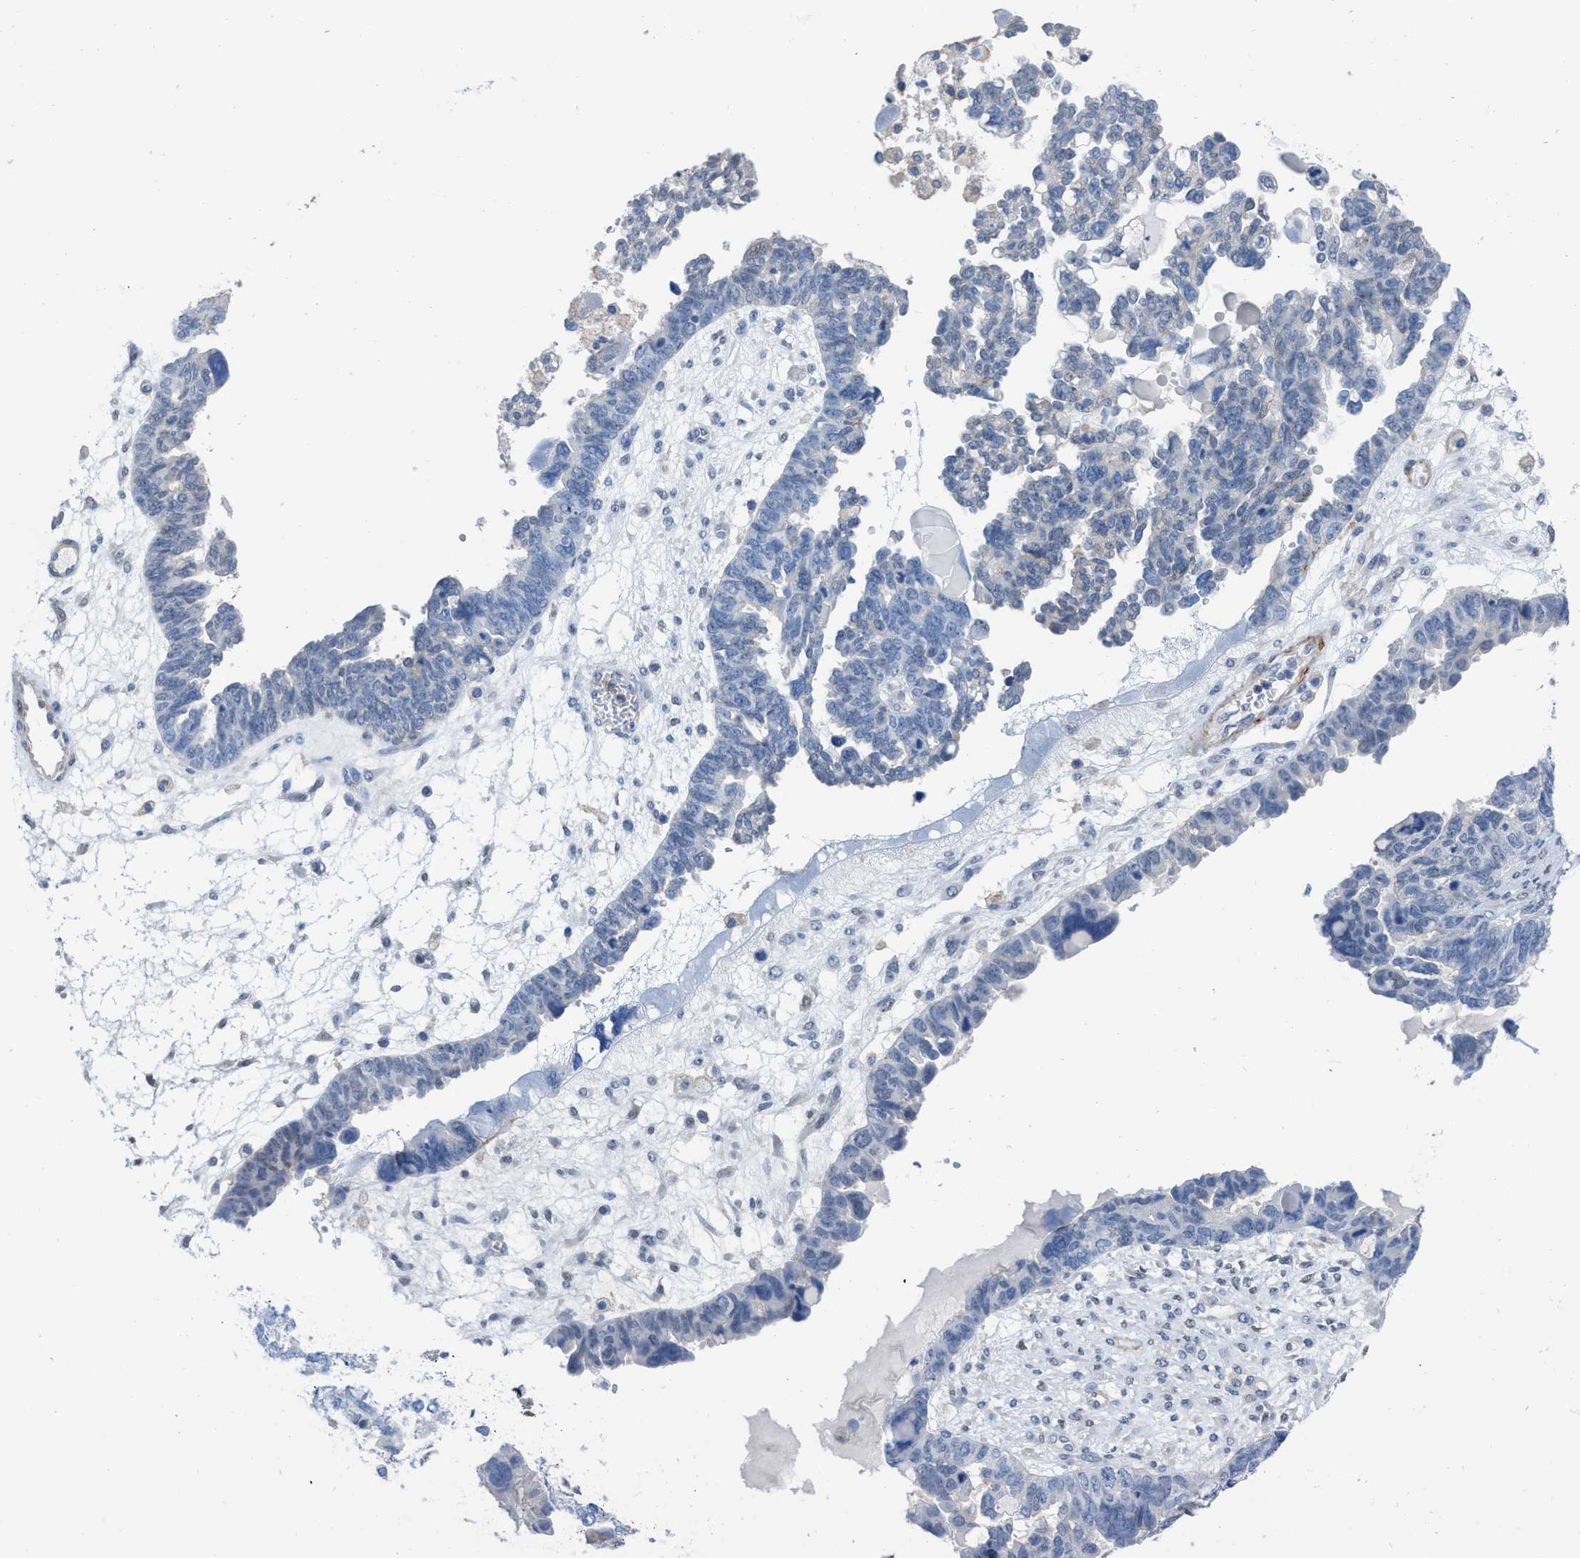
{"staining": {"intensity": "negative", "quantity": "none", "location": "none"}, "tissue": "ovarian cancer", "cell_type": "Tumor cells", "image_type": "cancer", "snomed": [{"axis": "morphology", "description": "Cystadenocarcinoma, serous, NOS"}, {"axis": "topography", "description": "Ovary"}], "caption": "IHC of human ovarian cancer displays no positivity in tumor cells. Brightfield microscopy of immunohistochemistry (IHC) stained with DAB (3,3'-diaminobenzidine) (brown) and hematoxylin (blue), captured at high magnification.", "gene": "PRMT2", "patient": {"sex": "female", "age": 79}}